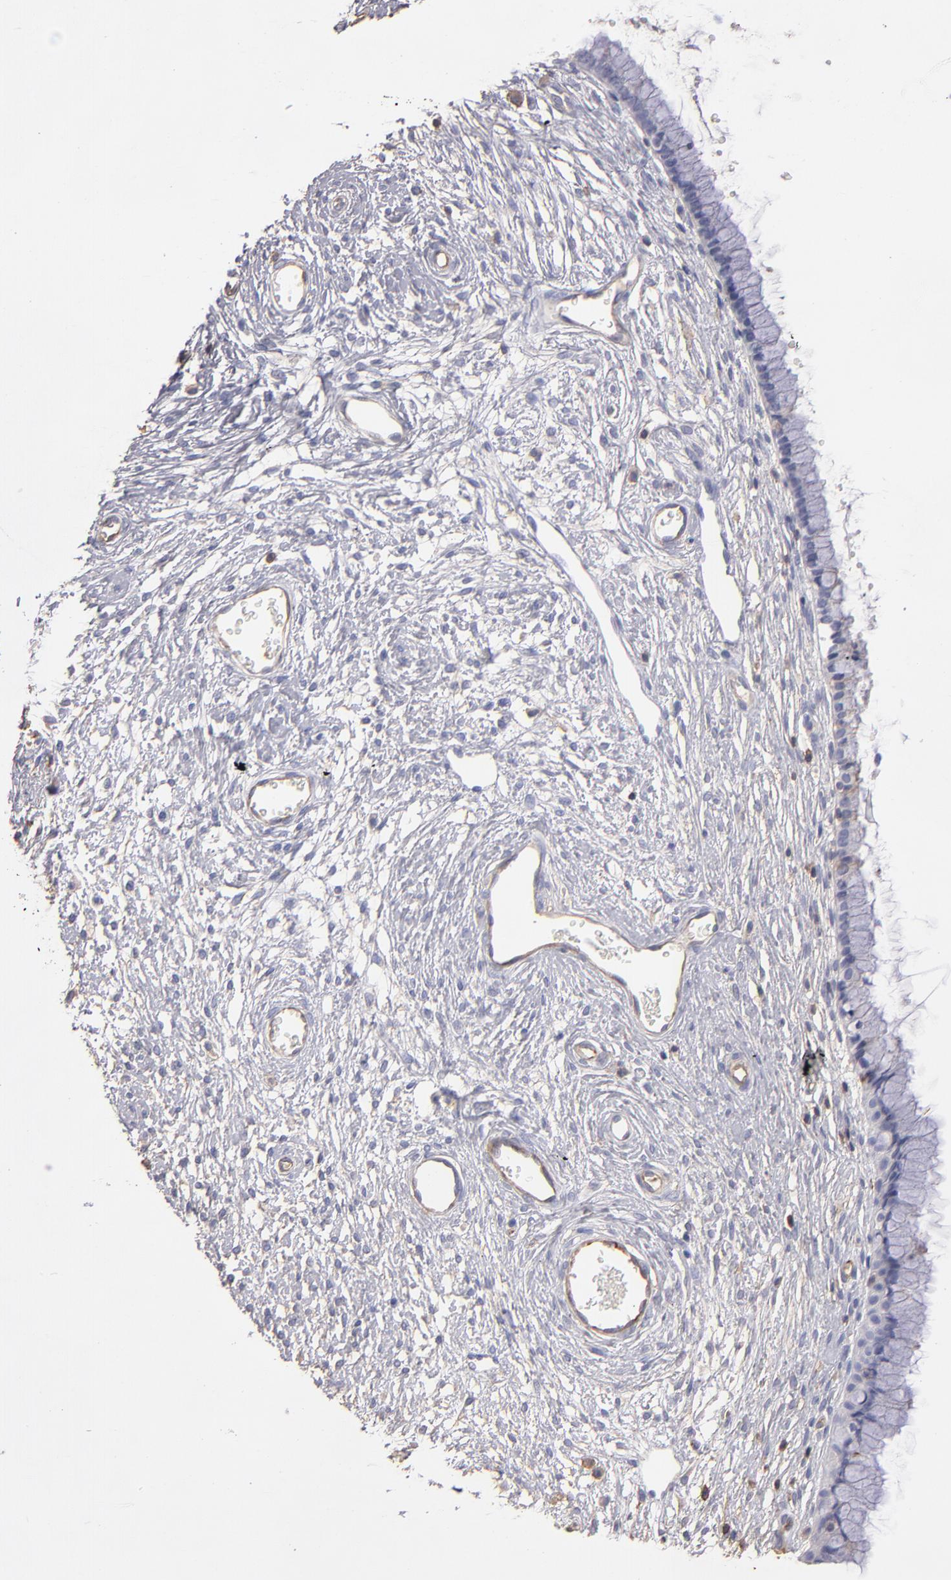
{"staining": {"intensity": "negative", "quantity": "none", "location": "none"}, "tissue": "cervix", "cell_type": "Glandular cells", "image_type": "normal", "snomed": [{"axis": "morphology", "description": "Normal tissue, NOS"}, {"axis": "topography", "description": "Cervix"}], "caption": "The immunohistochemistry photomicrograph has no significant staining in glandular cells of cervix.", "gene": "ABCB1", "patient": {"sex": "female", "age": 55}}